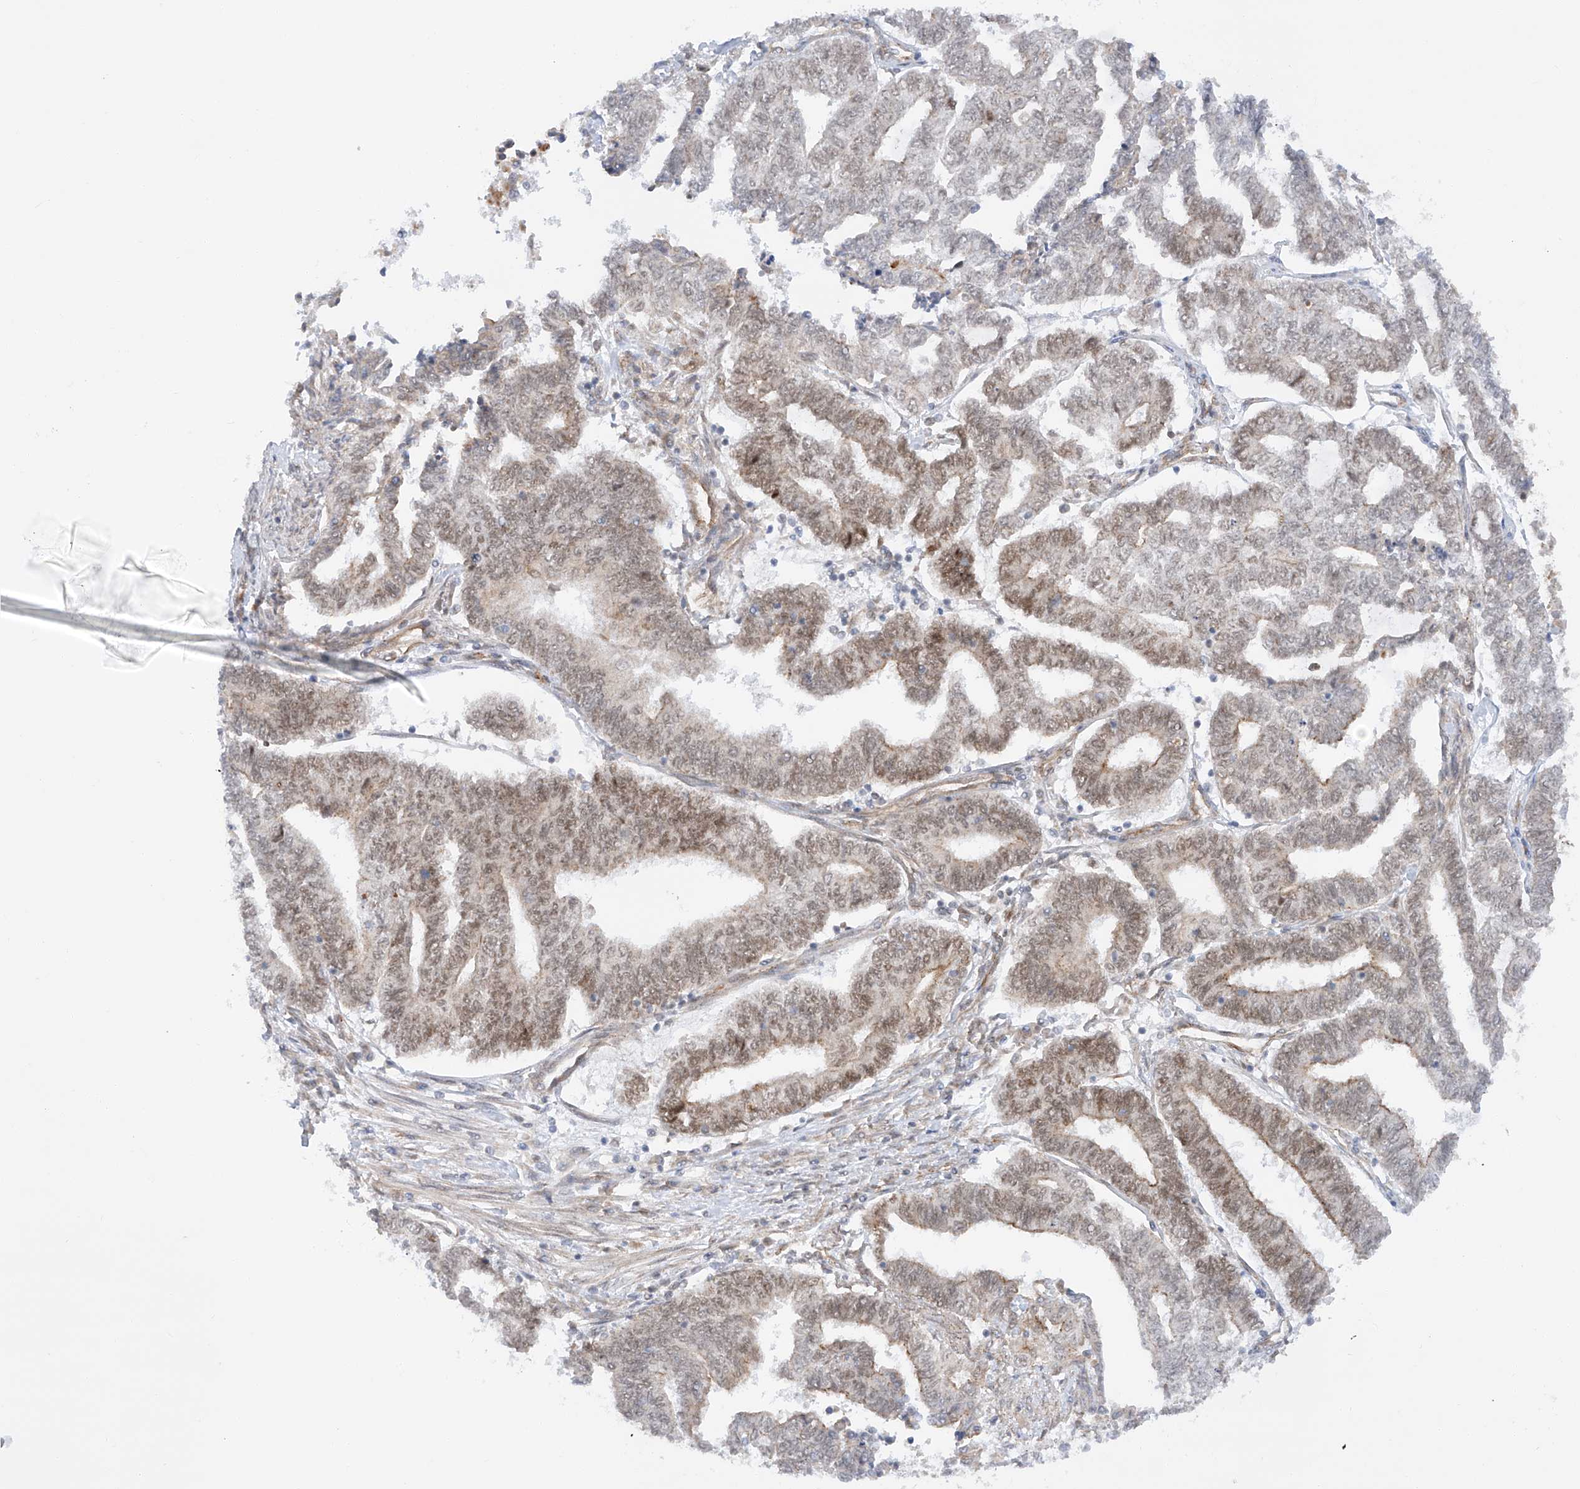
{"staining": {"intensity": "moderate", "quantity": "25%-75%", "location": "cytoplasmic/membranous,nuclear"}, "tissue": "endometrial cancer", "cell_type": "Tumor cells", "image_type": "cancer", "snomed": [{"axis": "morphology", "description": "Adenocarcinoma, NOS"}, {"axis": "topography", "description": "Uterus"}, {"axis": "topography", "description": "Endometrium"}], "caption": "High-power microscopy captured an immunohistochemistry histopathology image of endometrial adenocarcinoma, revealing moderate cytoplasmic/membranous and nuclear expression in about 25%-75% of tumor cells.", "gene": "POGK", "patient": {"sex": "female", "age": 70}}